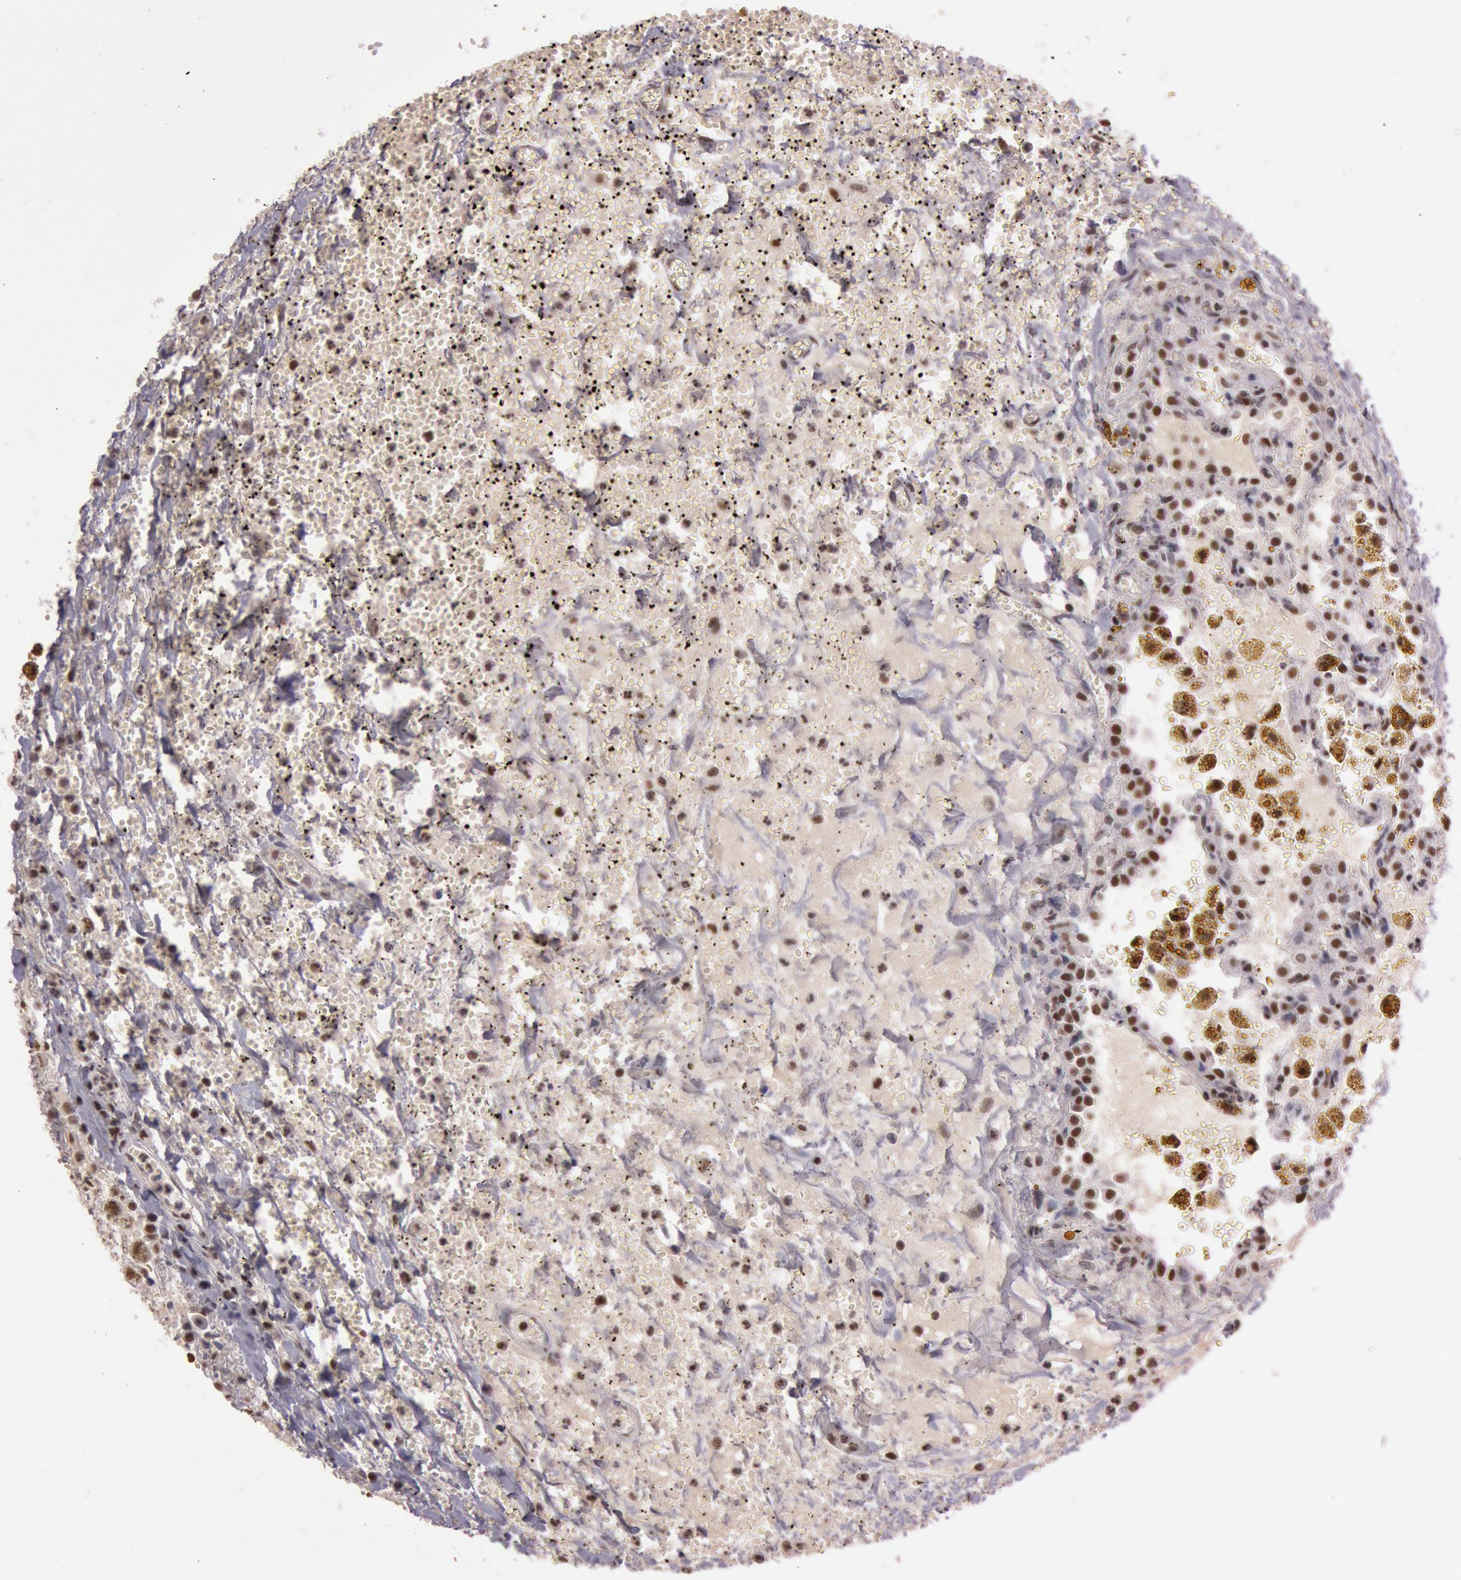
{"staining": {"intensity": "moderate", "quantity": ">75%", "location": "nuclear"}, "tissue": "carcinoid", "cell_type": "Tumor cells", "image_type": "cancer", "snomed": [{"axis": "morphology", "description": "Carcinoid, malignant, NOS"}, {"axis": "topography", "description": "Bronchus"}], "caption": "Tumor cells display medium levels of moderate nuclear expression in approximately >75% of cells in human carcinoid (malignant).", "gene": "TASL", "patient": {"sex": "male", "age": 55}}